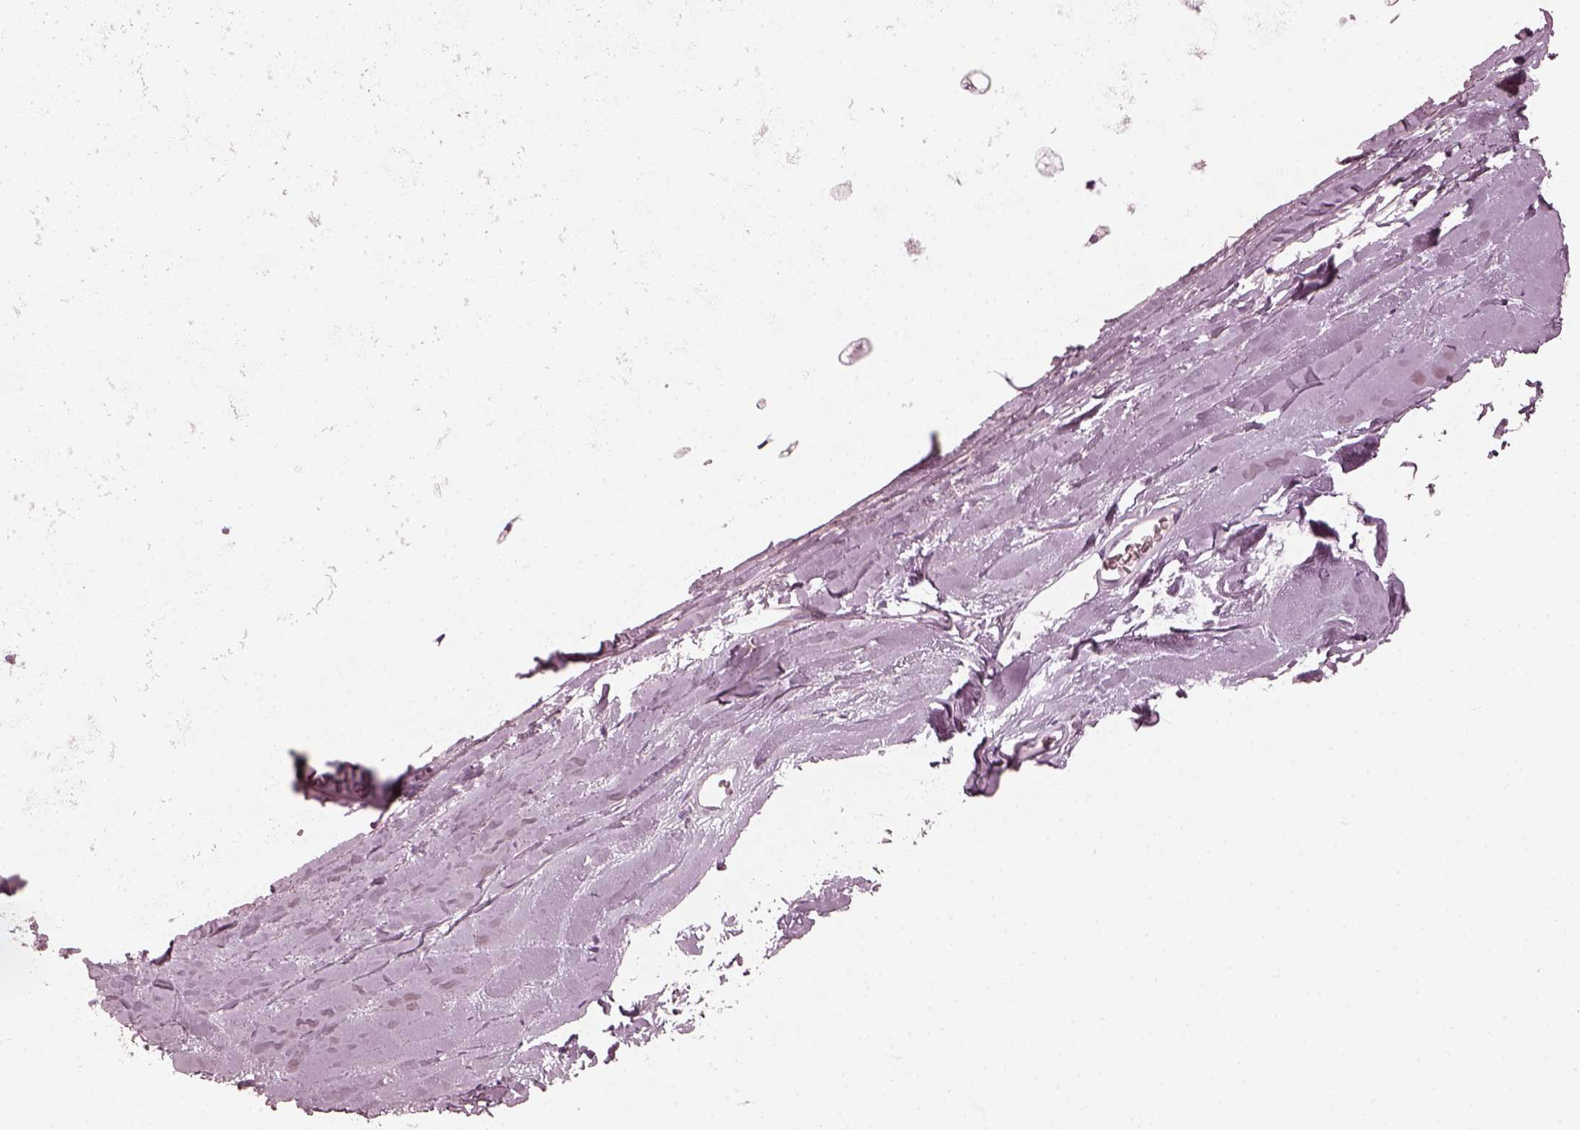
{"staining": {"intensity": "negative", "quantity": "none", "location": "none"}, "tissue": "soft tissue", "cell_type": "Chondrocytes", "image_type": "normal", "snomed": [{"axis": "morphology", "description": "Normal tissue, NOS"}, {"axis": "topography", "description": "Lymph node"}, {"axis": "topography", "description": "Bronchus"}], "caption": "Protein analysis of benign soft tissue exhibits no significant expression in chondrocytes.", "gene": "SAXO2", "patient": {"sex": "female", "age": 70}}